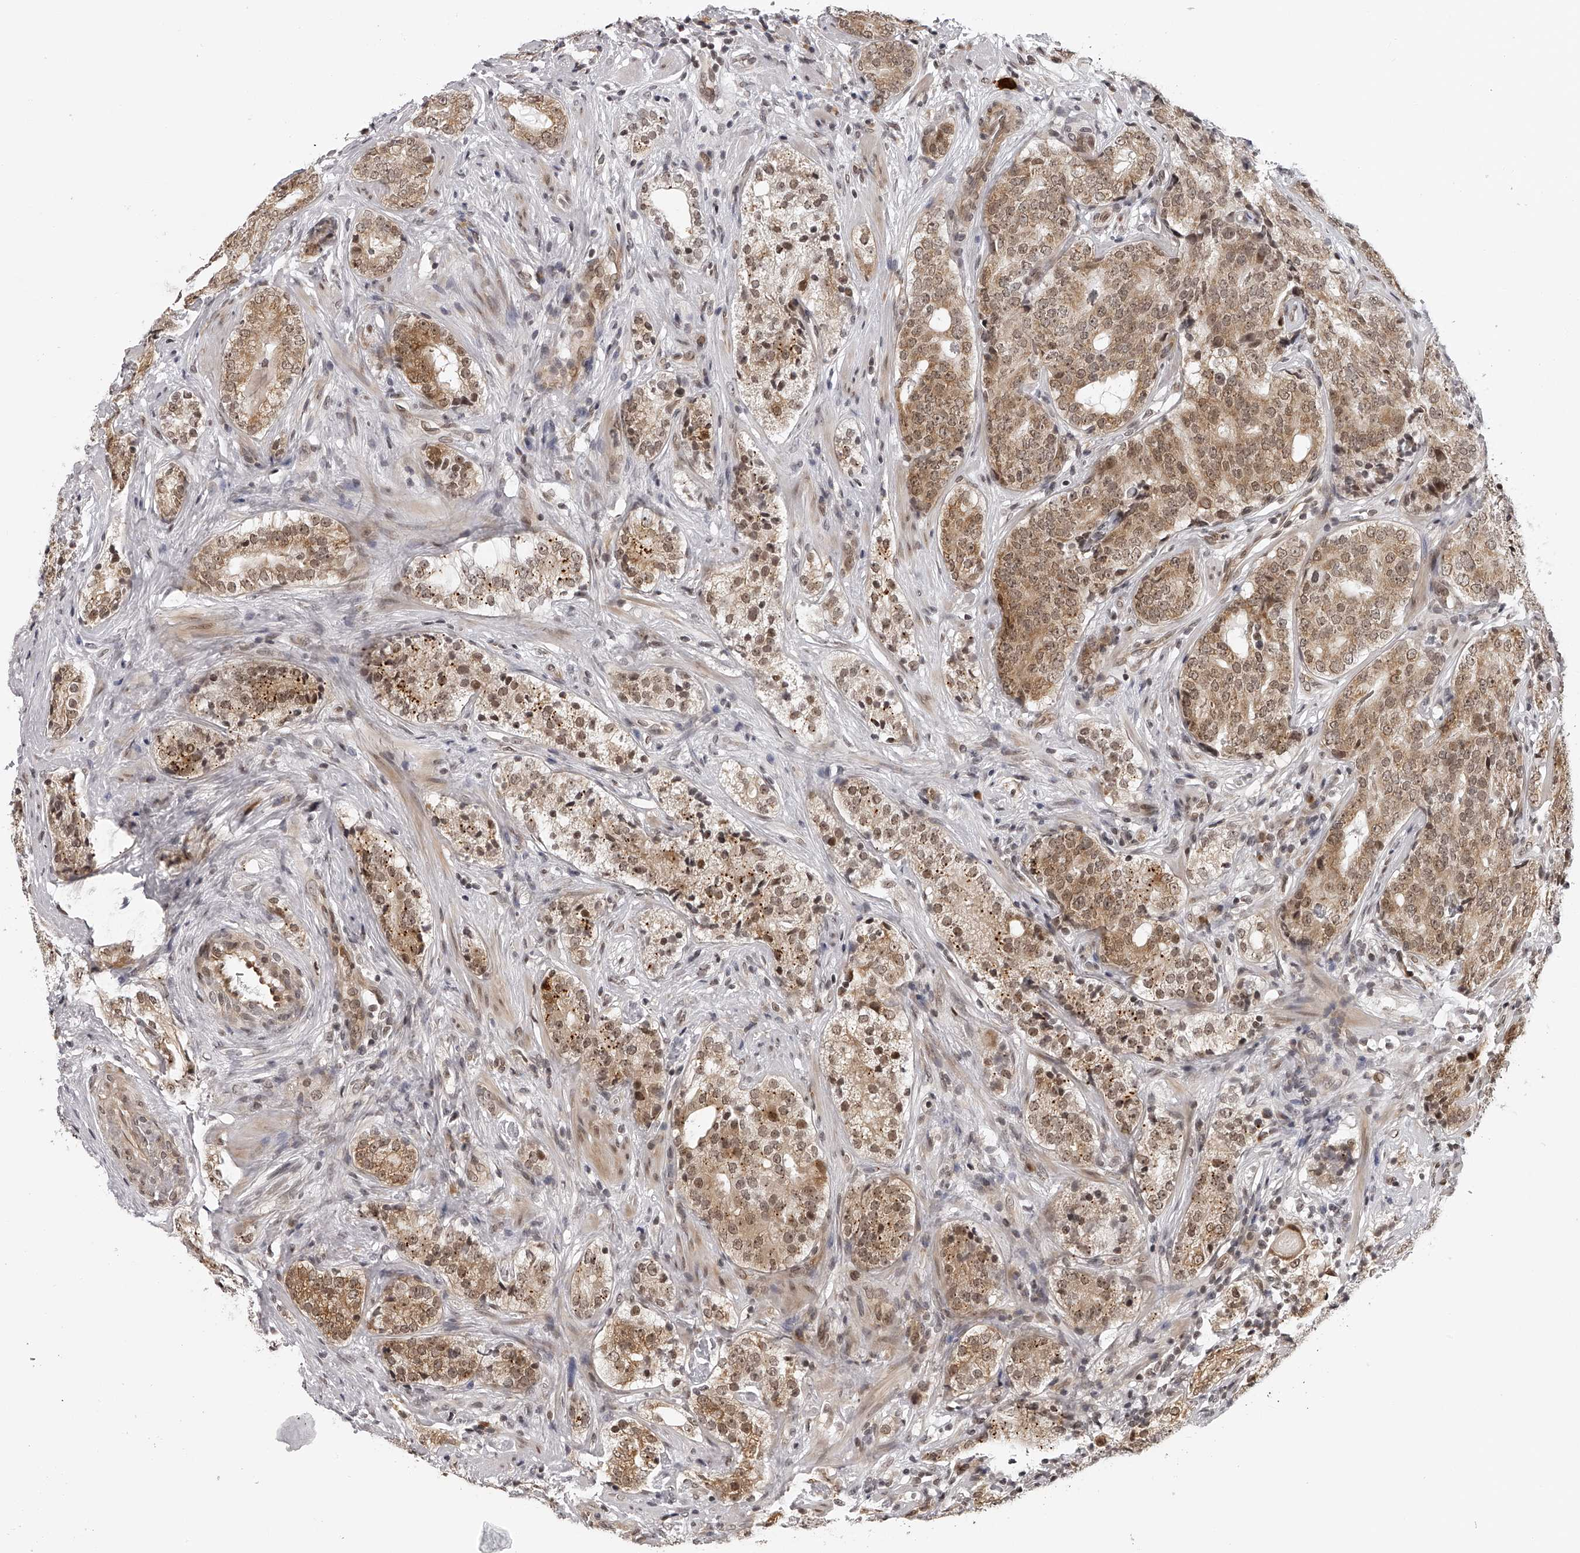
{"staining": {"intensity": "moderate", "quantity": ">75%", "location": "cytoplasmic/membranous,nuclear"}, "tissue": "prostate cancer", "cell_type": "Tumor cells", "image_type": "cancer", "snomed": [{"axis": "morphology", "description": "Adenocarcinoma, High grade"}, {"axis": "topography", "description": "Prostate"}], "caption": "High-grade adenocarcinoma (prostate) stained with a brown dye reveals moderate cytoplasmic/membranous and nuclear positive positivity in approximately >75% of tumor cells.", "gene": "ODF2L", "patient": {"sex": "male", "age": 56}}